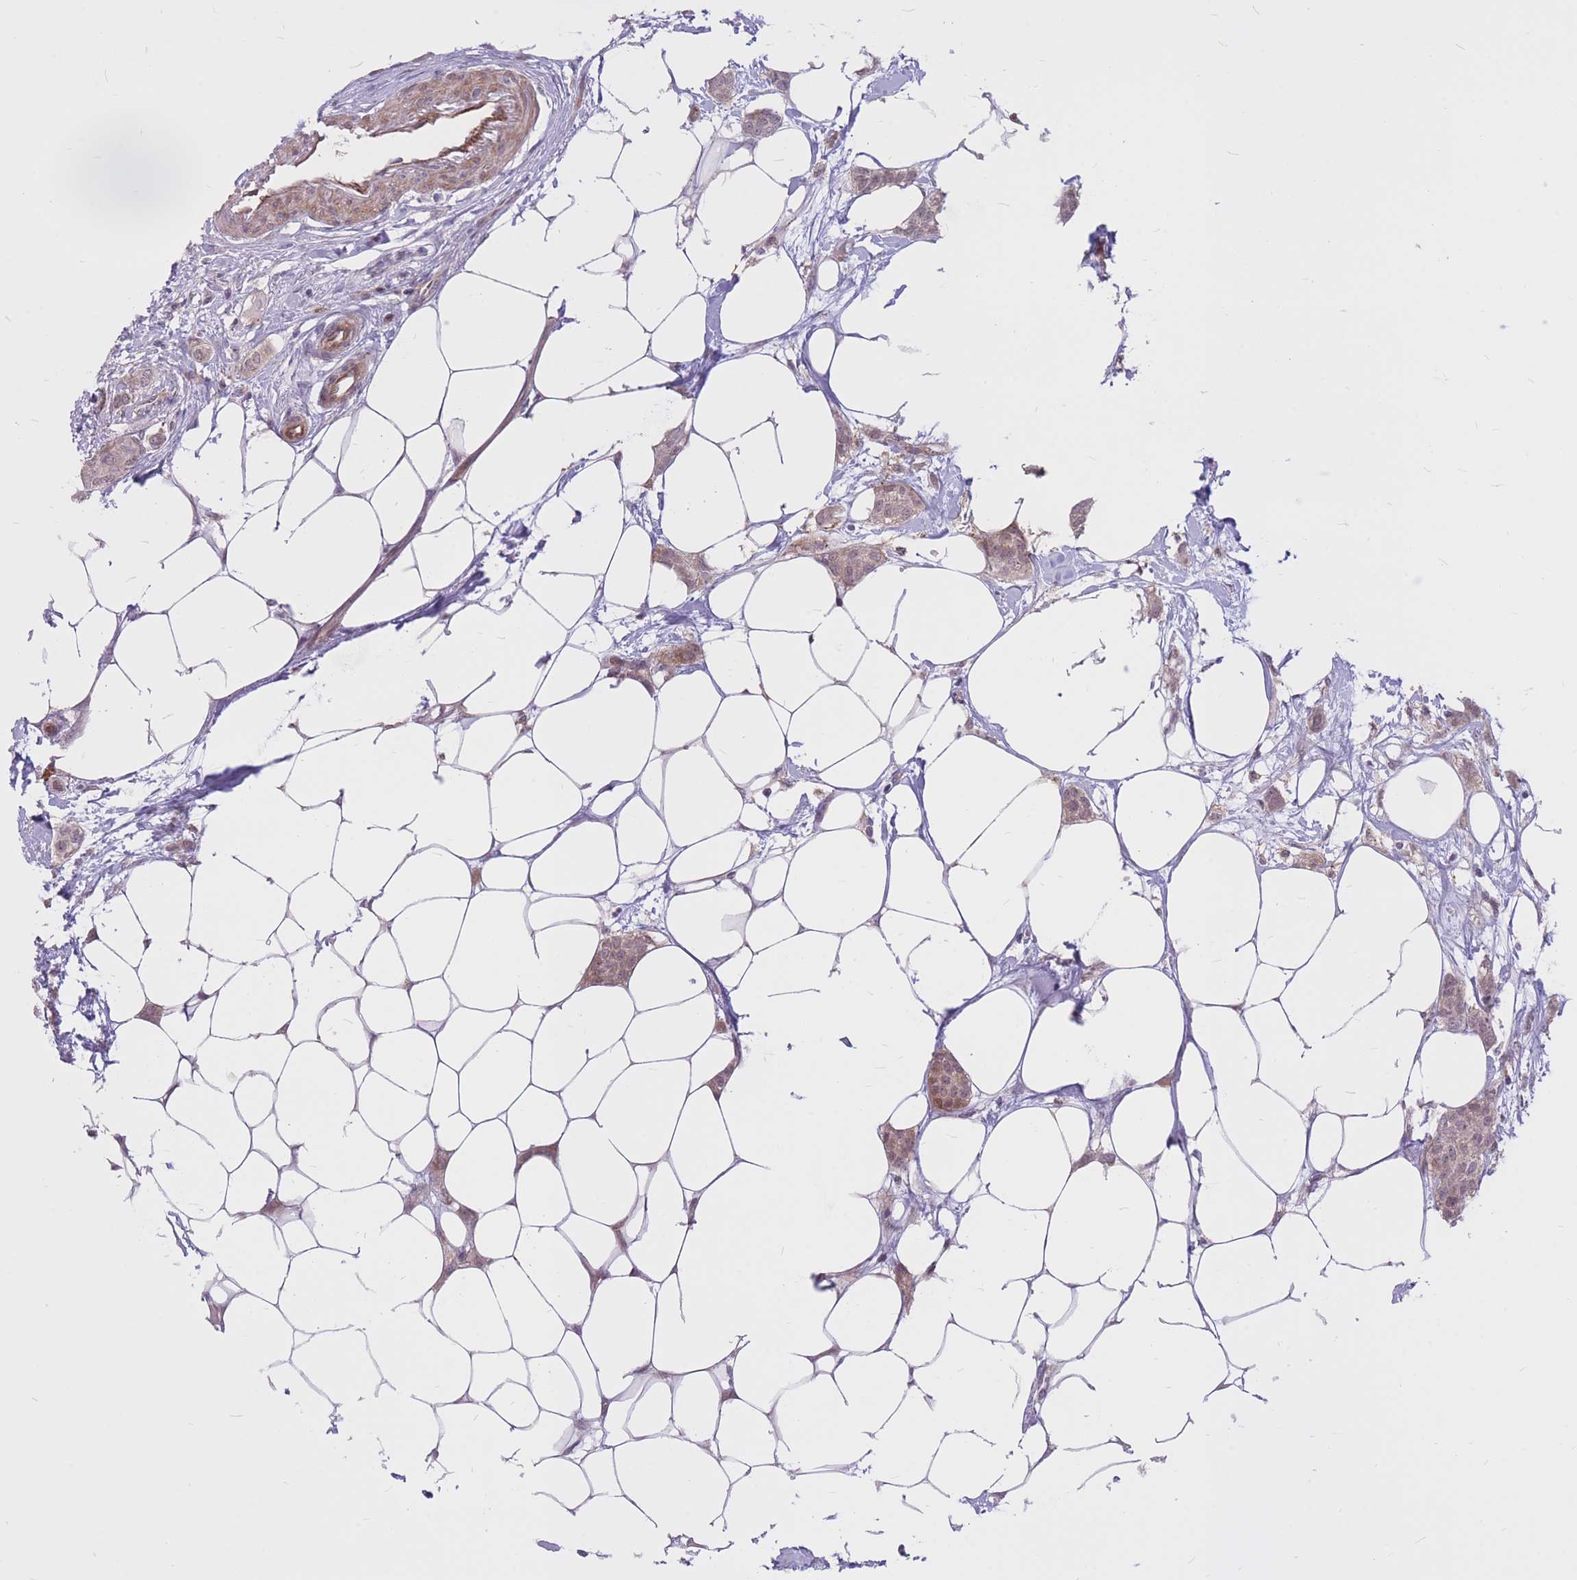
{"staining": {"intensity": "weak", "quantity": "25%-75%", "location": "cytoplasmic/membranous,nuclear"}, "tissue": "breast cancer", "cell_type": "Tumor cells", "image_type": "cancer", "snomed": [{"axis": "morphology", "description": "Duct carcinoma"}, {"axis": "topography", "description": "Breast"}], "caption": "DAB immunohistochemical staining of invasive ductal carcinoma (breast) demonstrates weak cytoplasmic/membranous and nuclear protein expression in approximately 25%-75% of tumor cells.", "gene": "TCF20", "patient": {"sex": "female", "age": 72}}